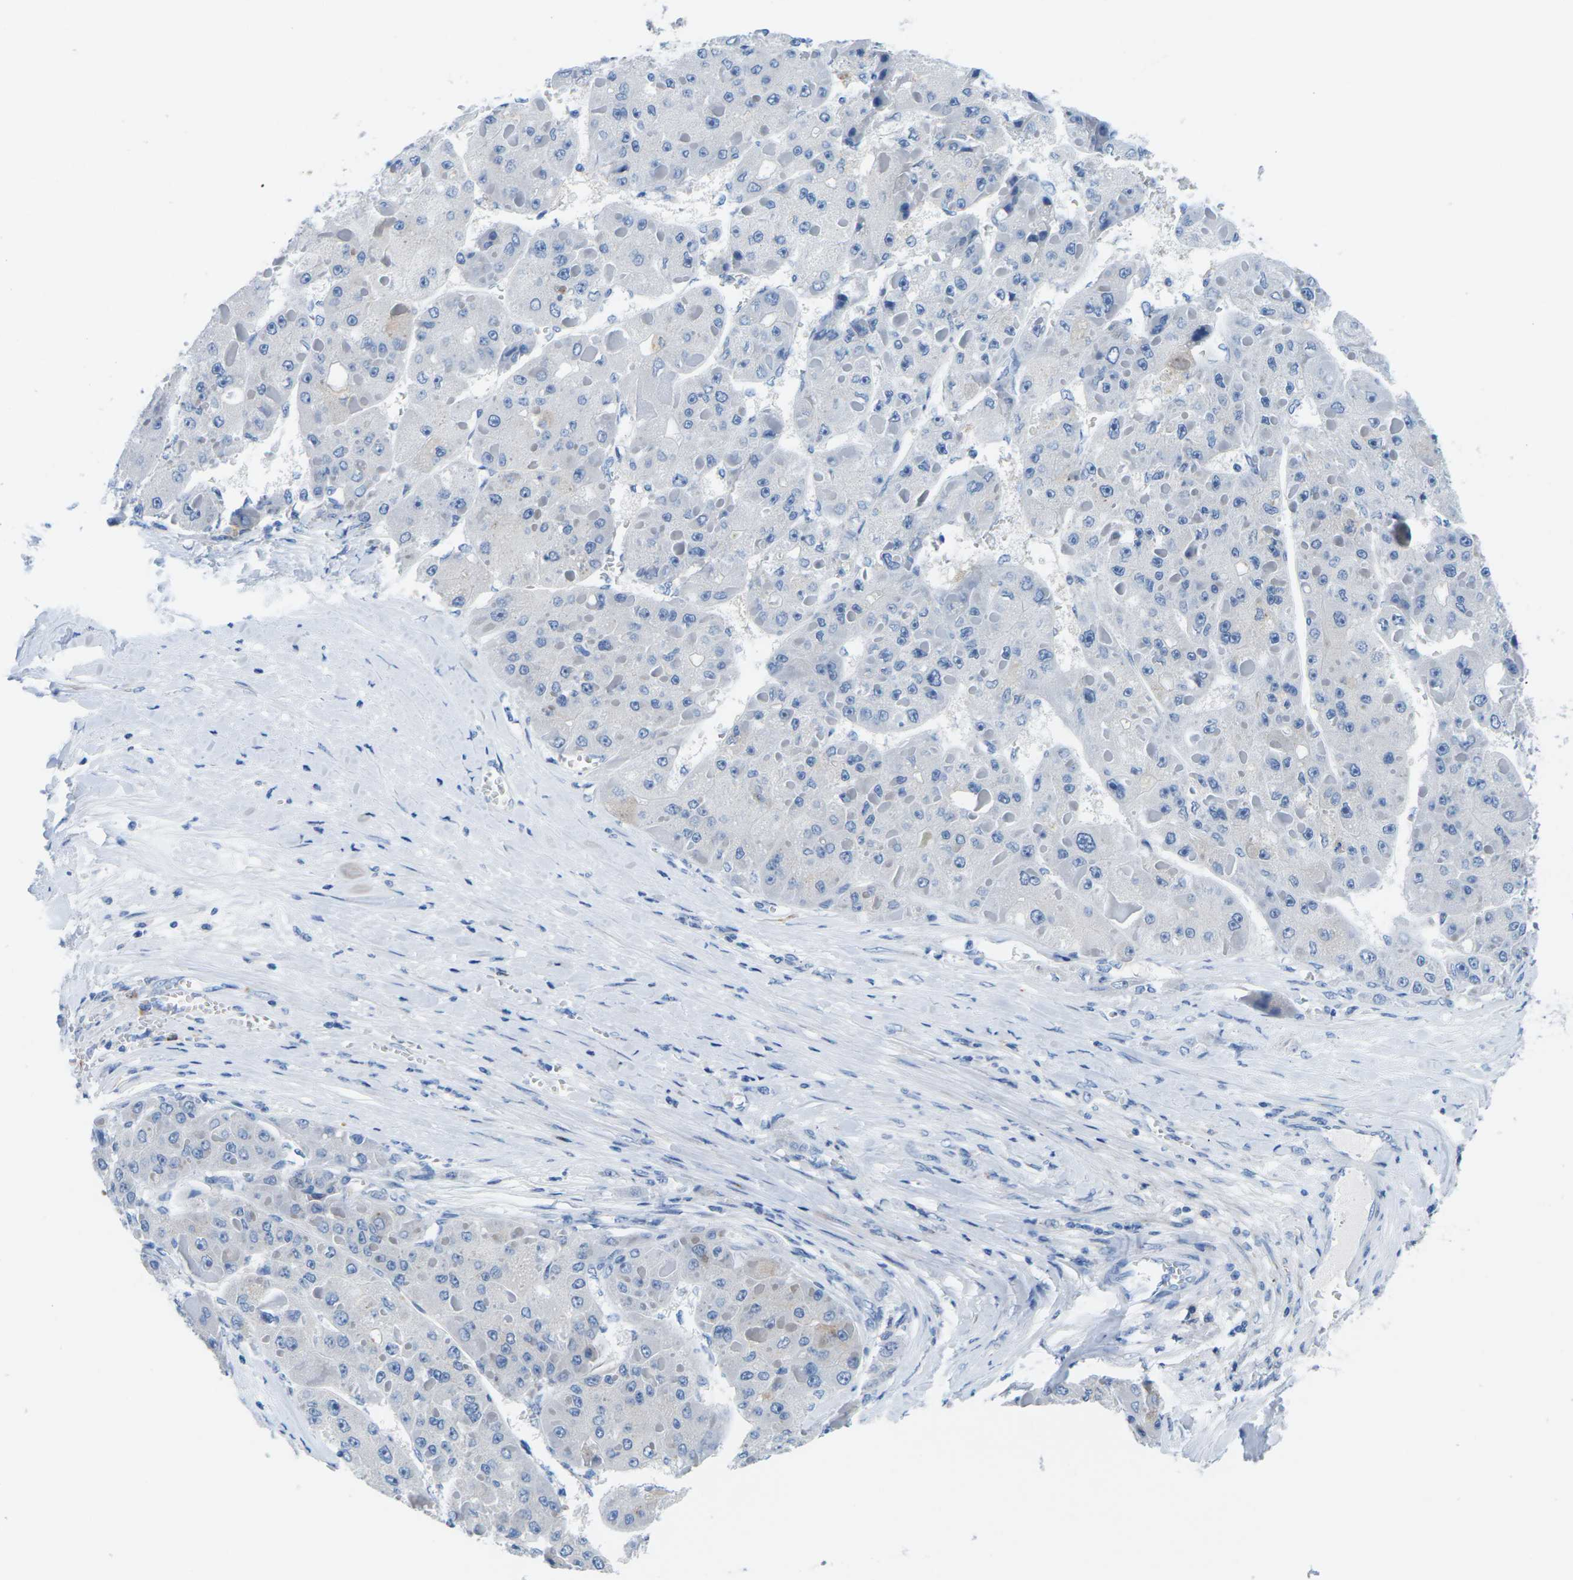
{"staining": {"intensity": "negative", "quantity": "none", "location": "none"}, "tissue": "liver cancer", "cell_type": "Tumor cells", "image_type": "cancer", "snomed": [{"axis": "morphology", "description": "Carcinoma, Hepatocellular, NOS"}, {"axis": "topography", "description": "Liver"}], "caption": "Photomicrograph shows no significant protein positivity in tumor cells of liver cancer. (DAB (3,3'-diaminobenzidine) immunohistochemistry (IHC) with hematoxylin counter stain).", "gene": "SYNGR2", "patient": {"sex": "female", "age": 73}}